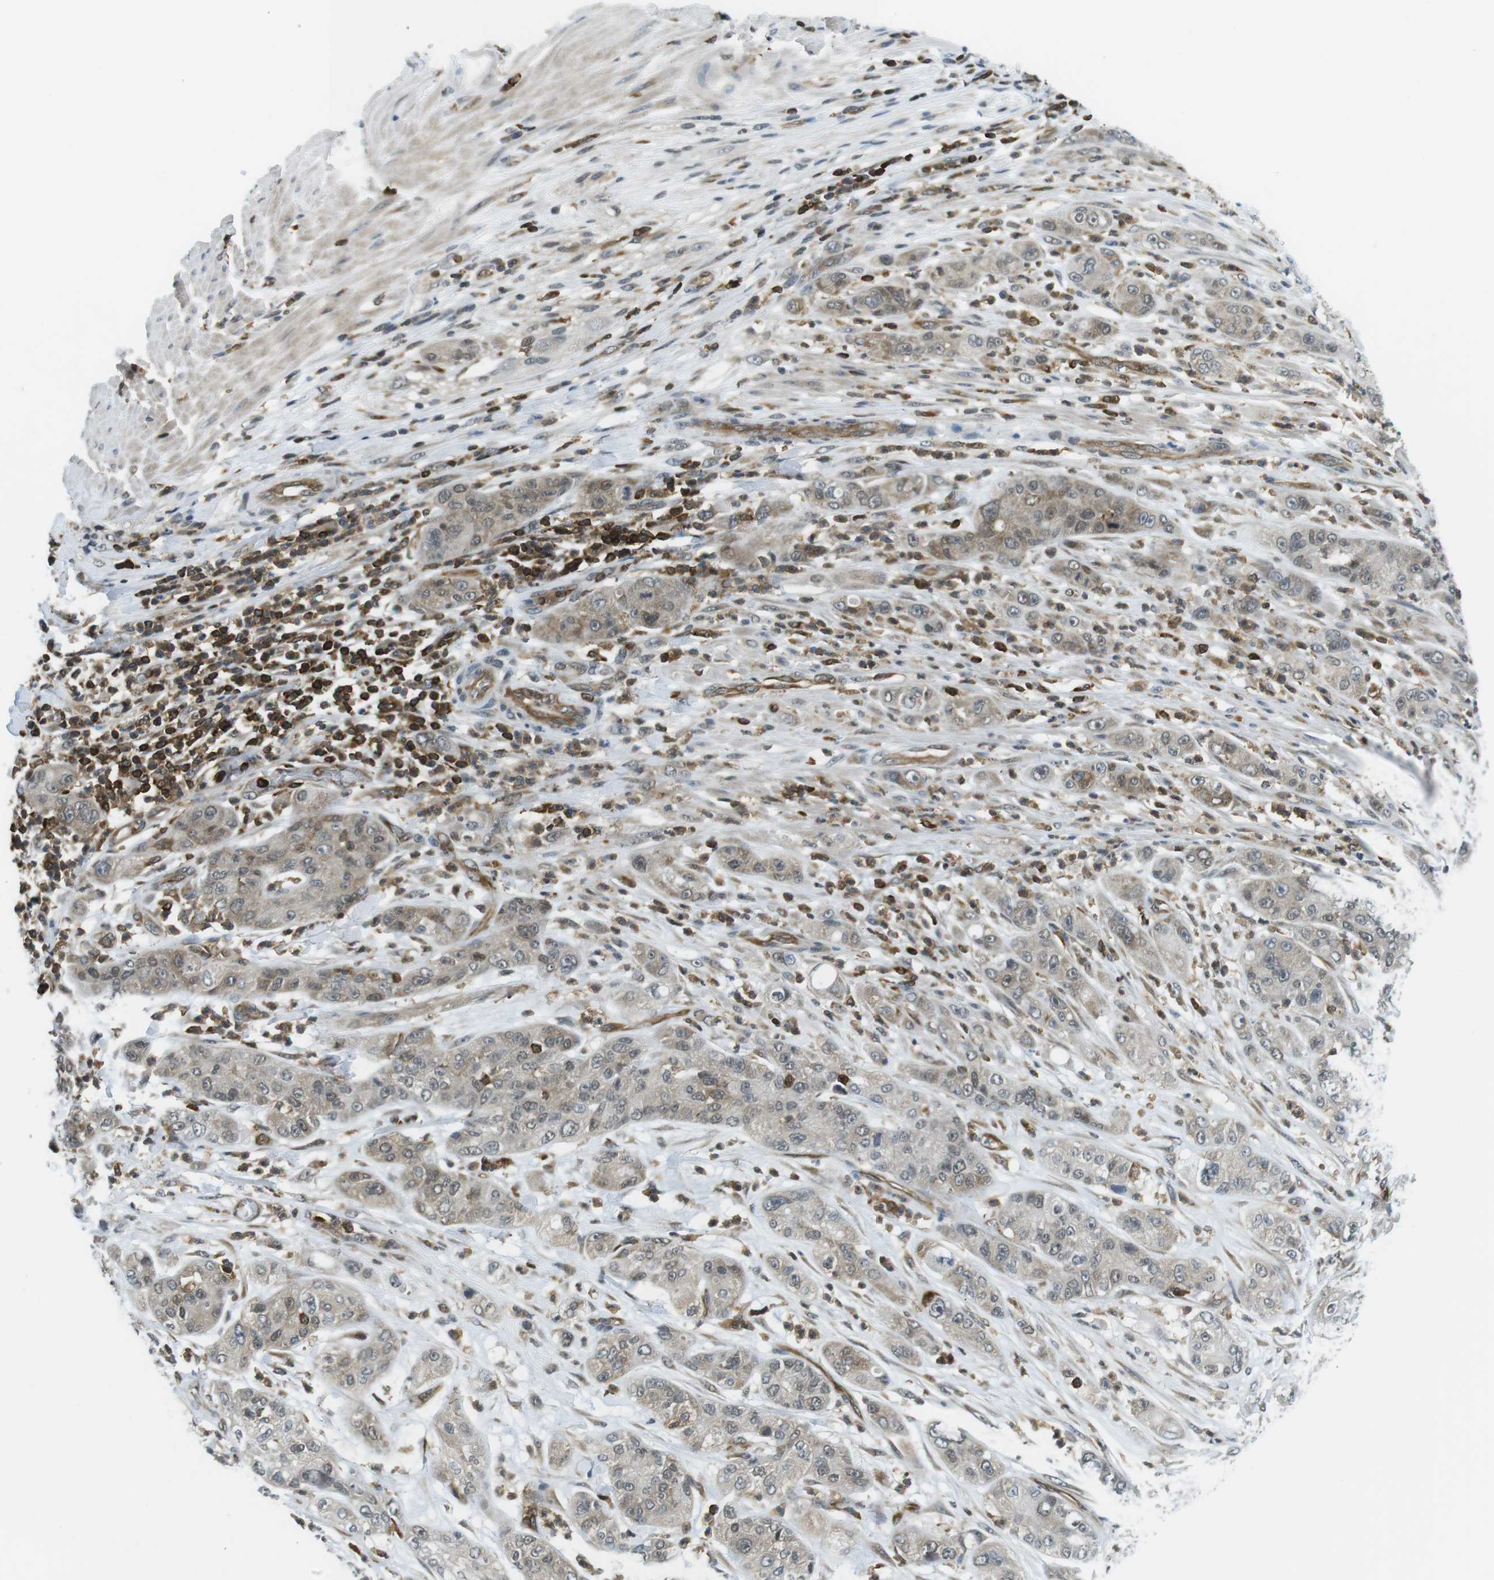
{"staining": {"intensity": "weak", "quantity": "25%-75%", "location": "cytoplasmic/membranous,nuclear"}, "tissue": "pancreatic cancer", "cell_type": "Tumor cells", "image_type": "cancer", "snomed": [{"axis": "morphology", "description": "Adenocarcinoma, NOS"}, {"axis": "topography", "description": "Pancreas"}], "caption": "DAB immunohistochemical staining of human pancreatic cancer exhibits weak cytoplasmic/membranous and nuclear protein staining in approximately 25%-75% of tumor cells. The staining was performed using DAB, with brown indicating positive protein expression. Nuclei are stained blue with hematoxylin.", "gene": "STK10", "patient": {"sex": "female", "age": 78}}